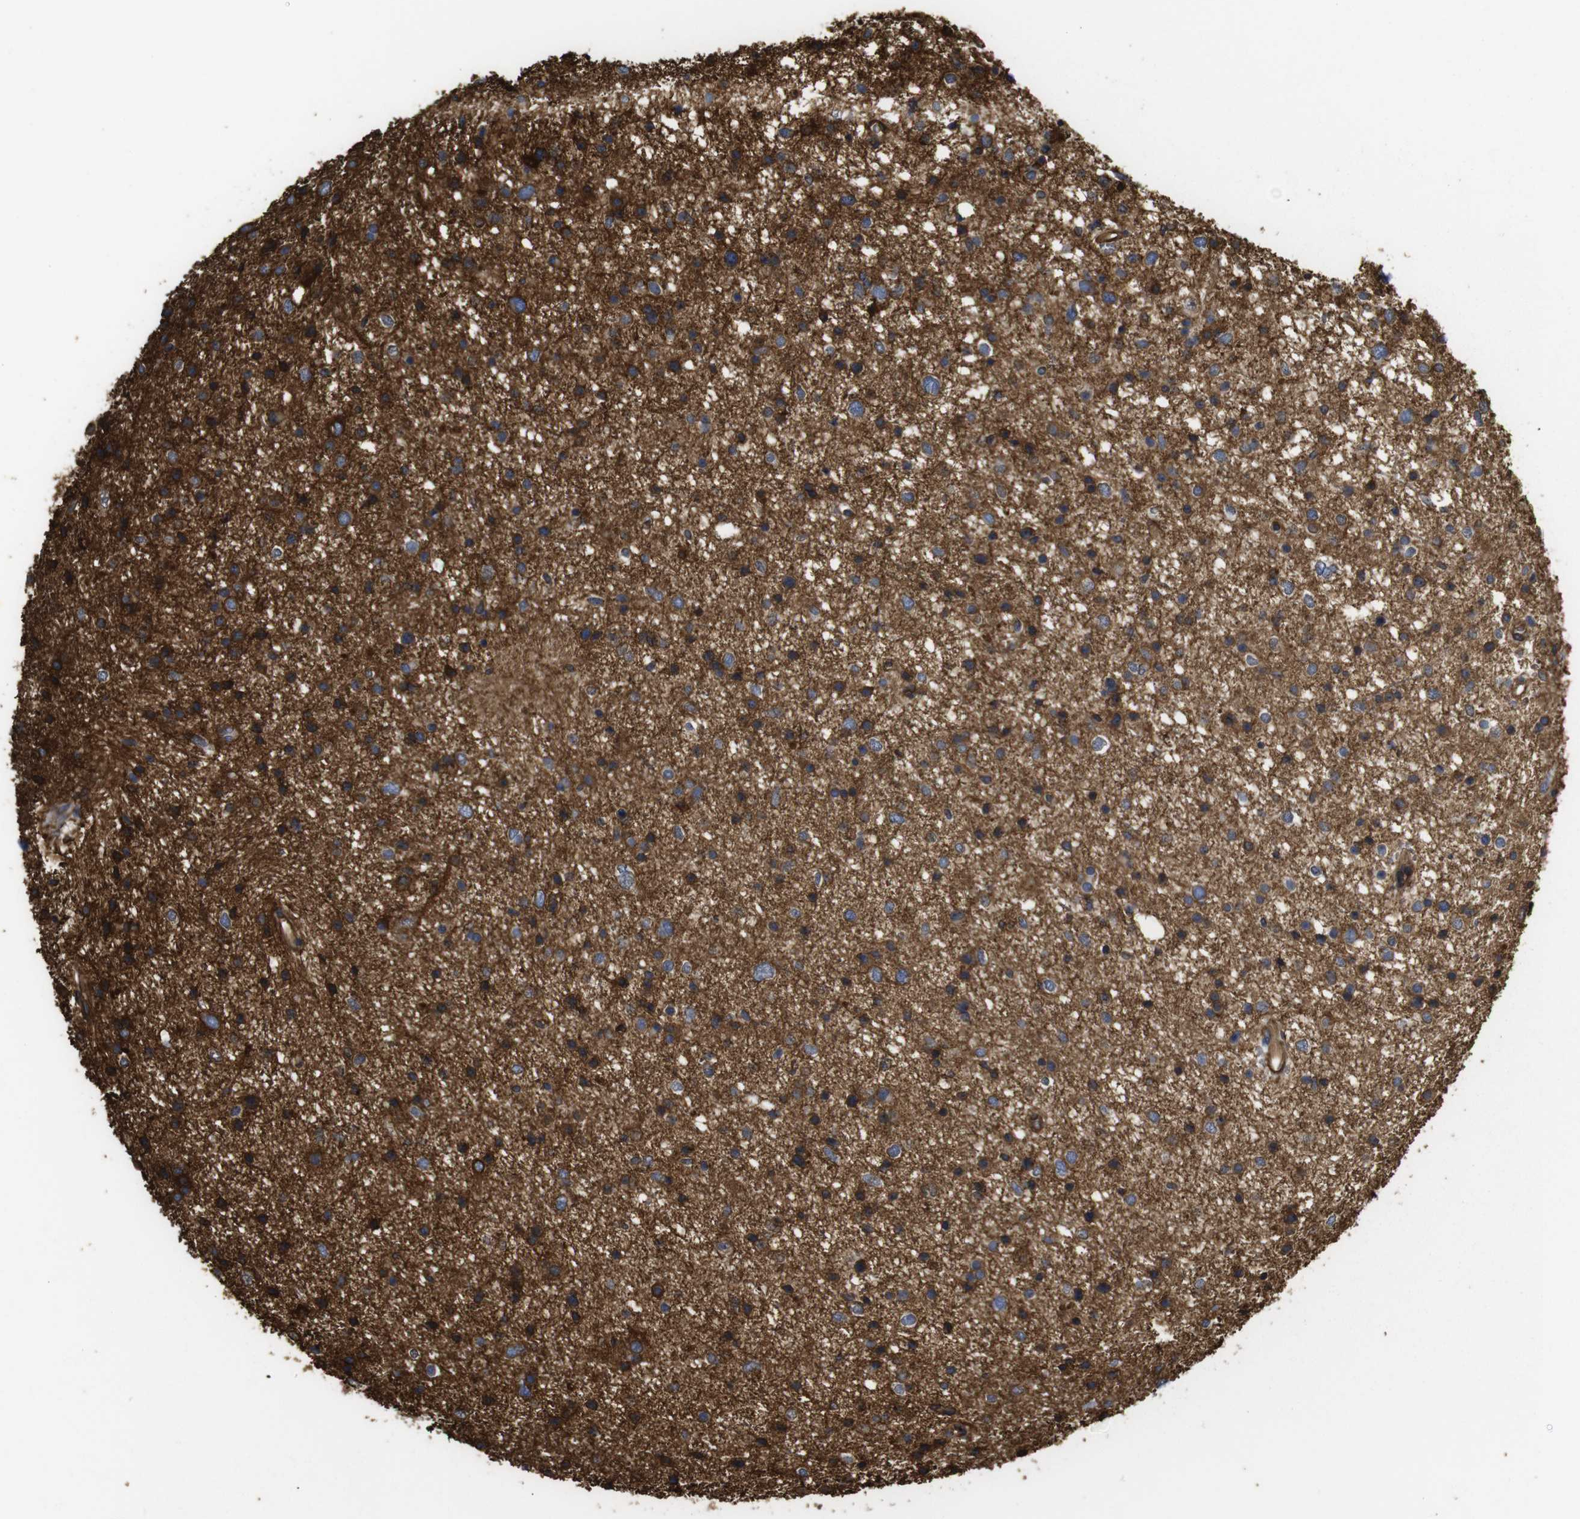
{"staining": {"intensity": "moderate", "quantity": "25%-75%", "location": "cytoplasmic/membranous"}, "tissue": "glioma", "cell_type": "Tumor cells", "image_type": "cancer", "snomed": [{"axis": "morphology", "description": "Glioma, malignant, Low grade"}, {"axis": "topography", "description": "Brain"}], "caption": "A brown stain labels moderate cytoplasmic/membranous expression of a protein in glioma tumor cells. The staining was performed using DAB, with brown indicating positive protein expression. Nuclei are stained blue with hematoxylin.", "gene": "SPTBN1", "patient": {"sex": "female", "age": 37}}